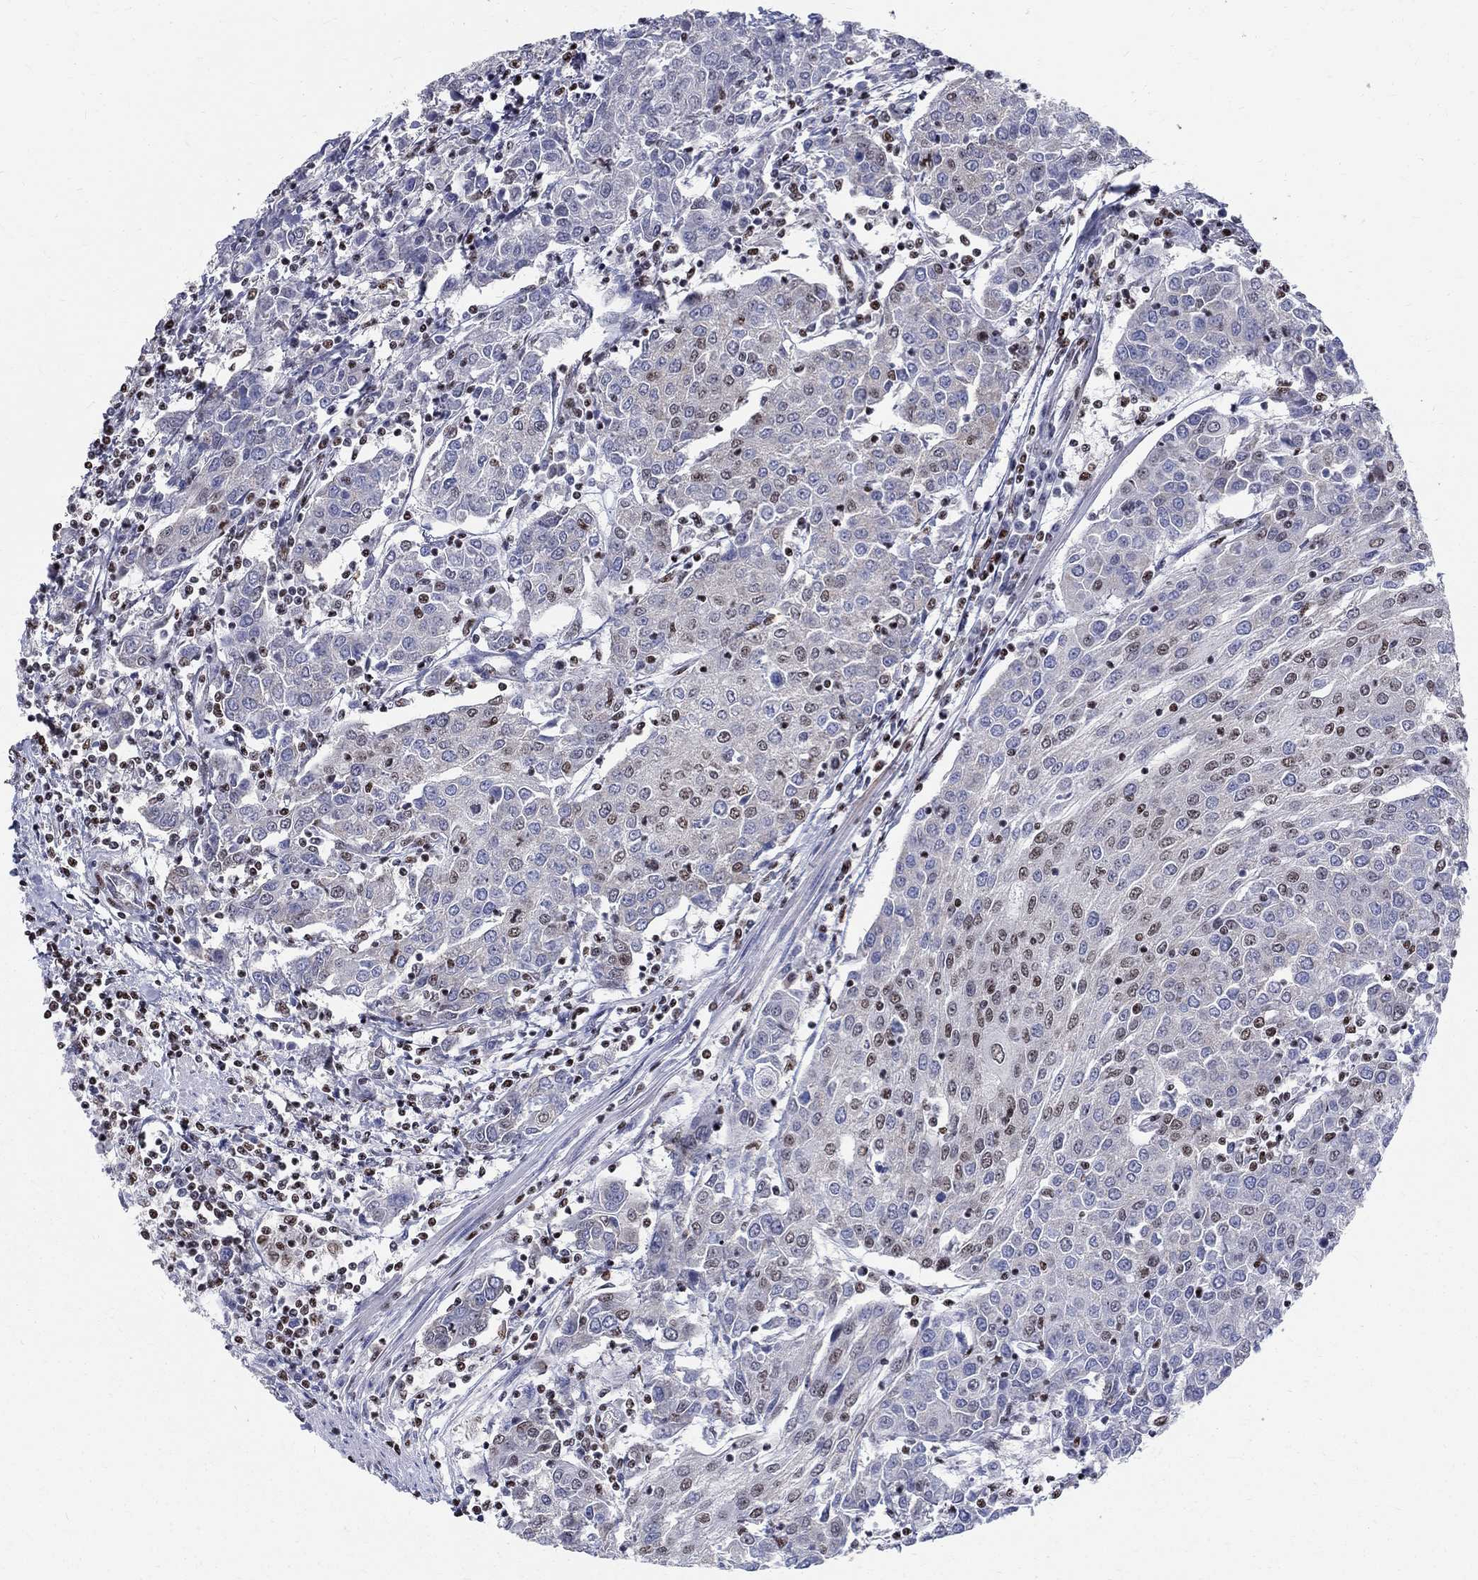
{"staining": {"intensity": "weak", "quantity": "<25%", "location": "nuclear"}, "tissue": "urothelial cancer", "cell_type": "Tumor cells", "image_type": "cancer", "snomed": [{"axis": "morphology", "description": "Urothelial carcinoma, High grade"}, {"axis": "topography", "description": "Urinary bladder"}], "caption": "High power microscopy photomicrograph of an immunohistochemistry image of urothelial cancer, revealing no significant expression in tumor cells.", "gene": "FBXO16", "patient": {"sex": "female", "age": 85}}